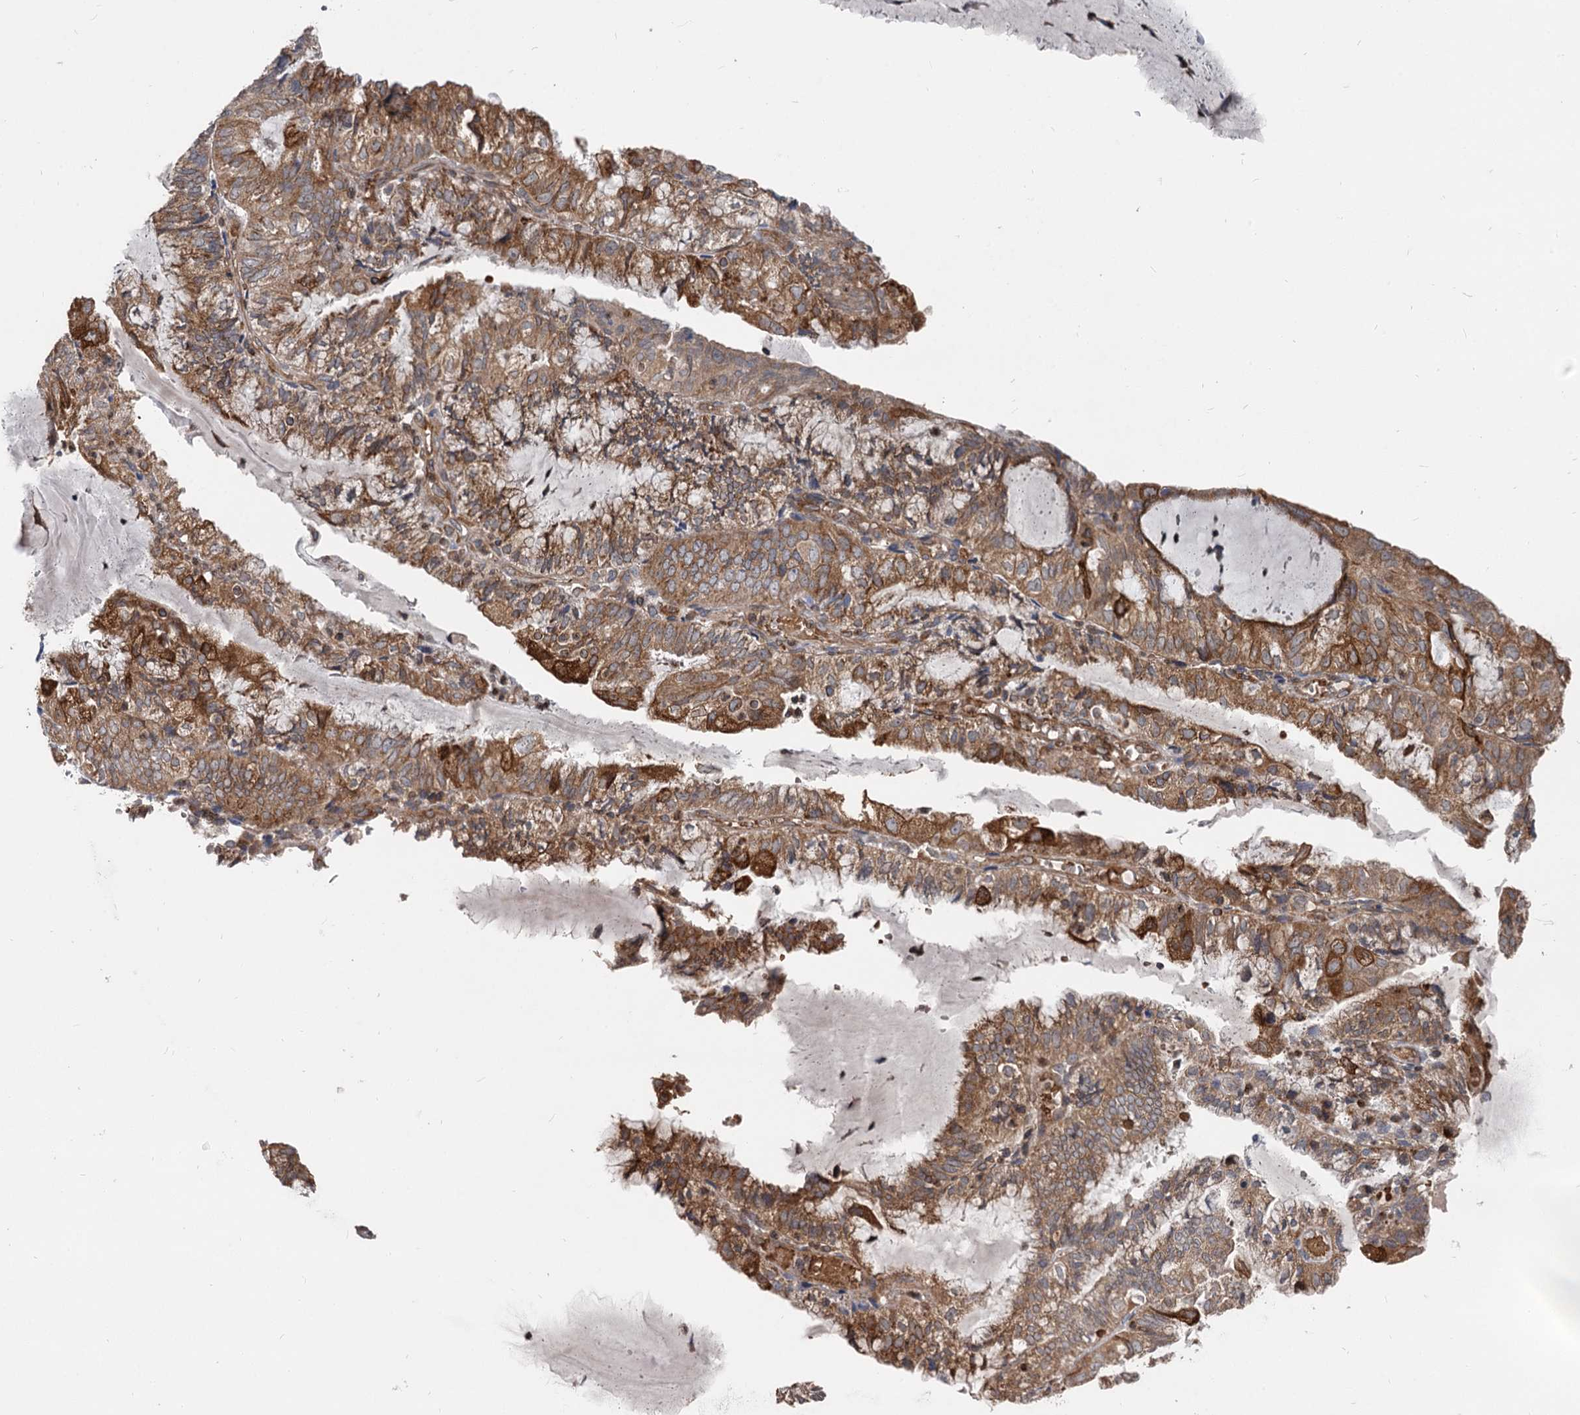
{"staining": {"intensity": "strong", "quantity": ">75%", "location": "cytoplasmic/membranous"}, "tissue": "endometrial cancer", "cell_type": "Tumor cells", "image_type": "cancer", "snomed": [{"axis": "morphology", "description": "Adenocarcinoma, NOS"}, {"axis": "topography", "description": "Endometrium"}], "caption": "IHC micrograph of human endometrial cancer stained for a protein (brown), which exhibits high levels of strong cytoplasmic/membranous staining in approximately >75% of tumor cells.", "gene": "STIM1", "patient": {"sex": "female", "age": 81}}